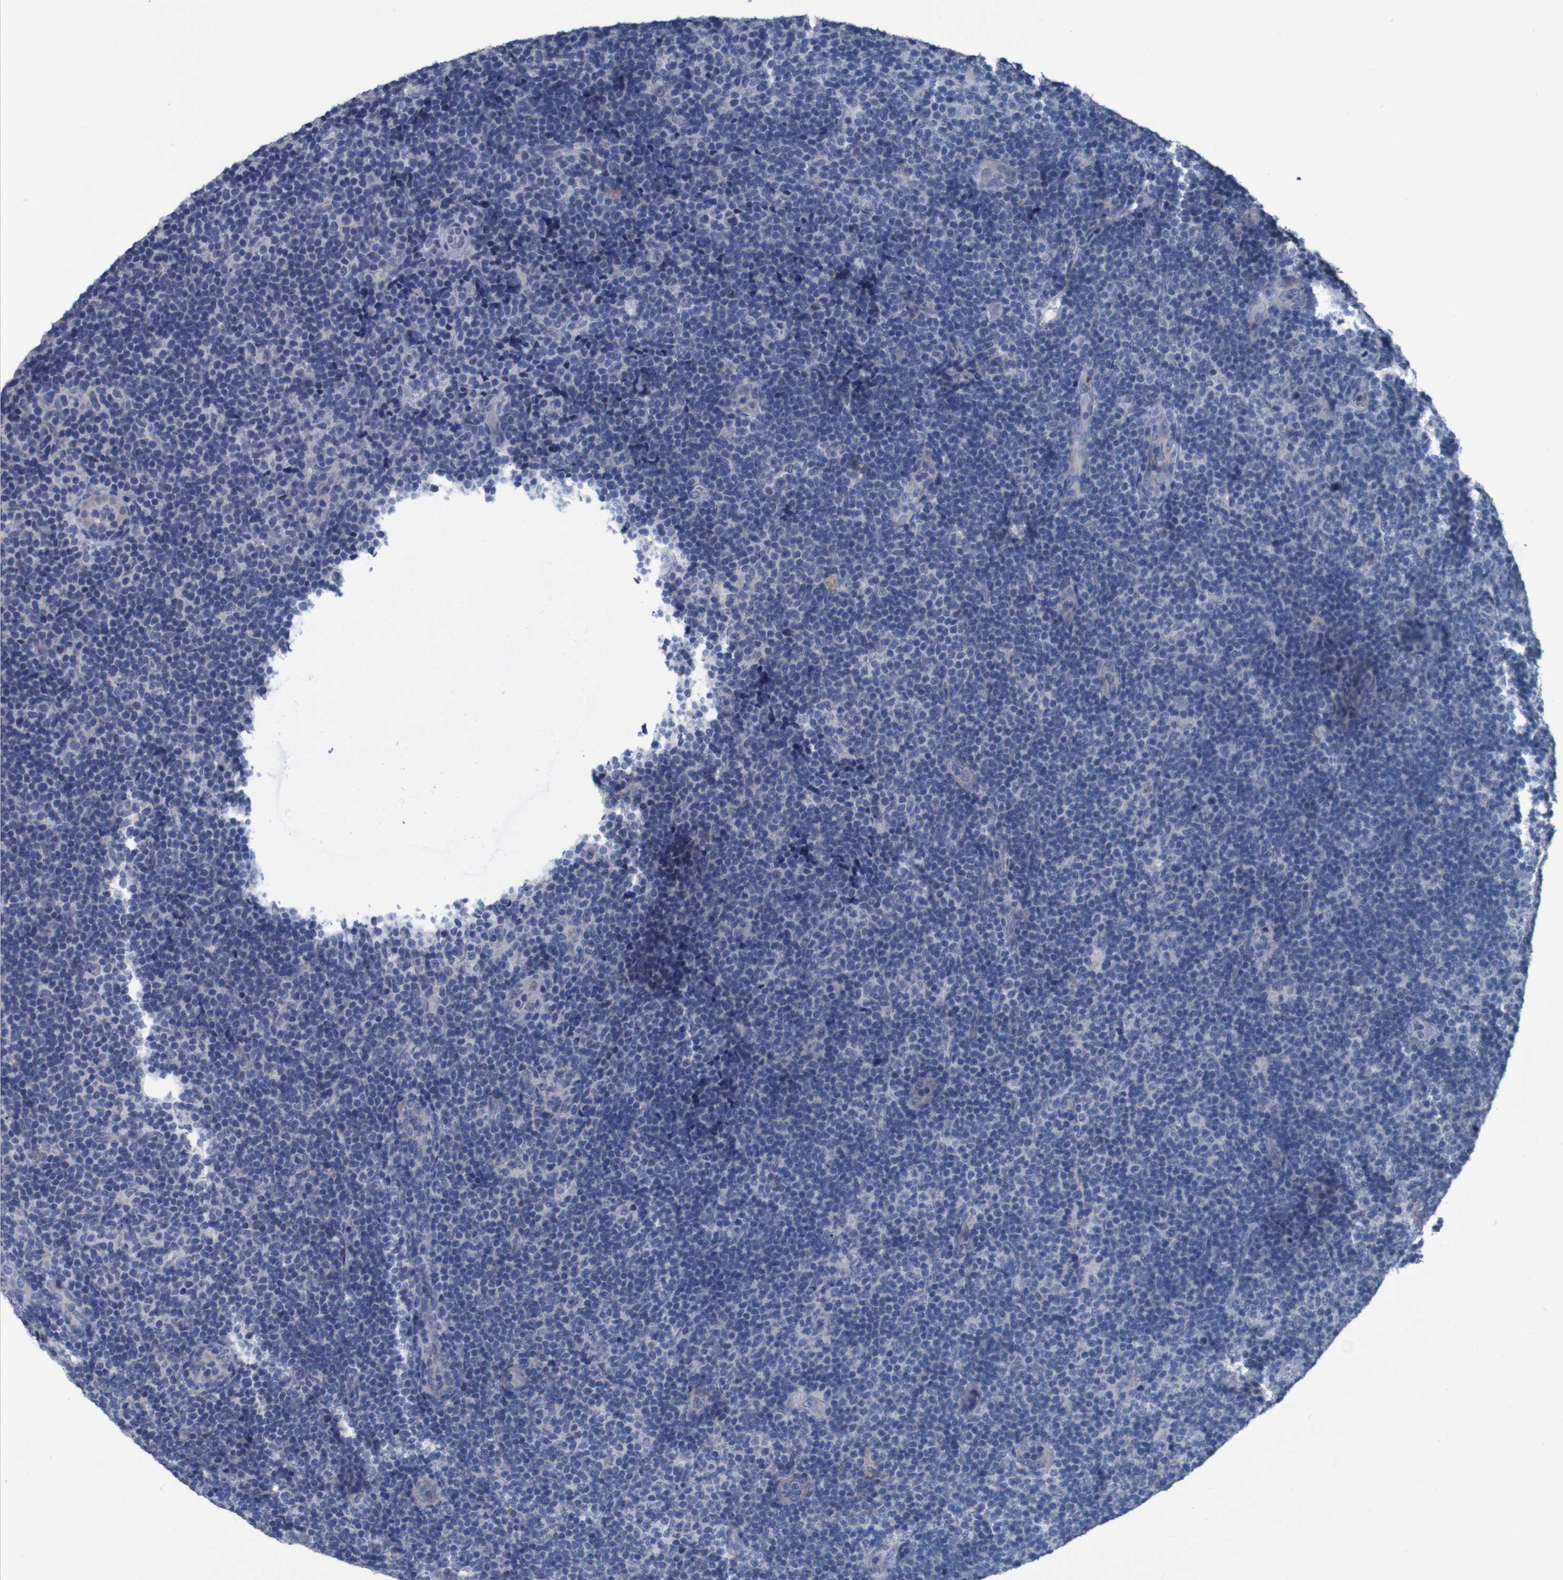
{"staining": {"intensity": "negative", "quantity": "none", "location": "none"}, "tissue": "lymphoma", "cell_type": "Tumor cells", "image_type": "cancer", "snomed": [{"axis": "morphology", "description": "Malignant lymphoma, non-Hodgkin's type, Low grade"}, {"axis": "topography", "description": "Lymph node"}], "caption": "Immunohistochemistry (IHC) histopathology image of neoplastic tissue: low-grade malignant lymphoma, non-Hodgkin's type stained with DAB displays no significant protein staining in tumor cells.", "gene": "CLDN18", "patient": {"sex": "male", "age": 83}}